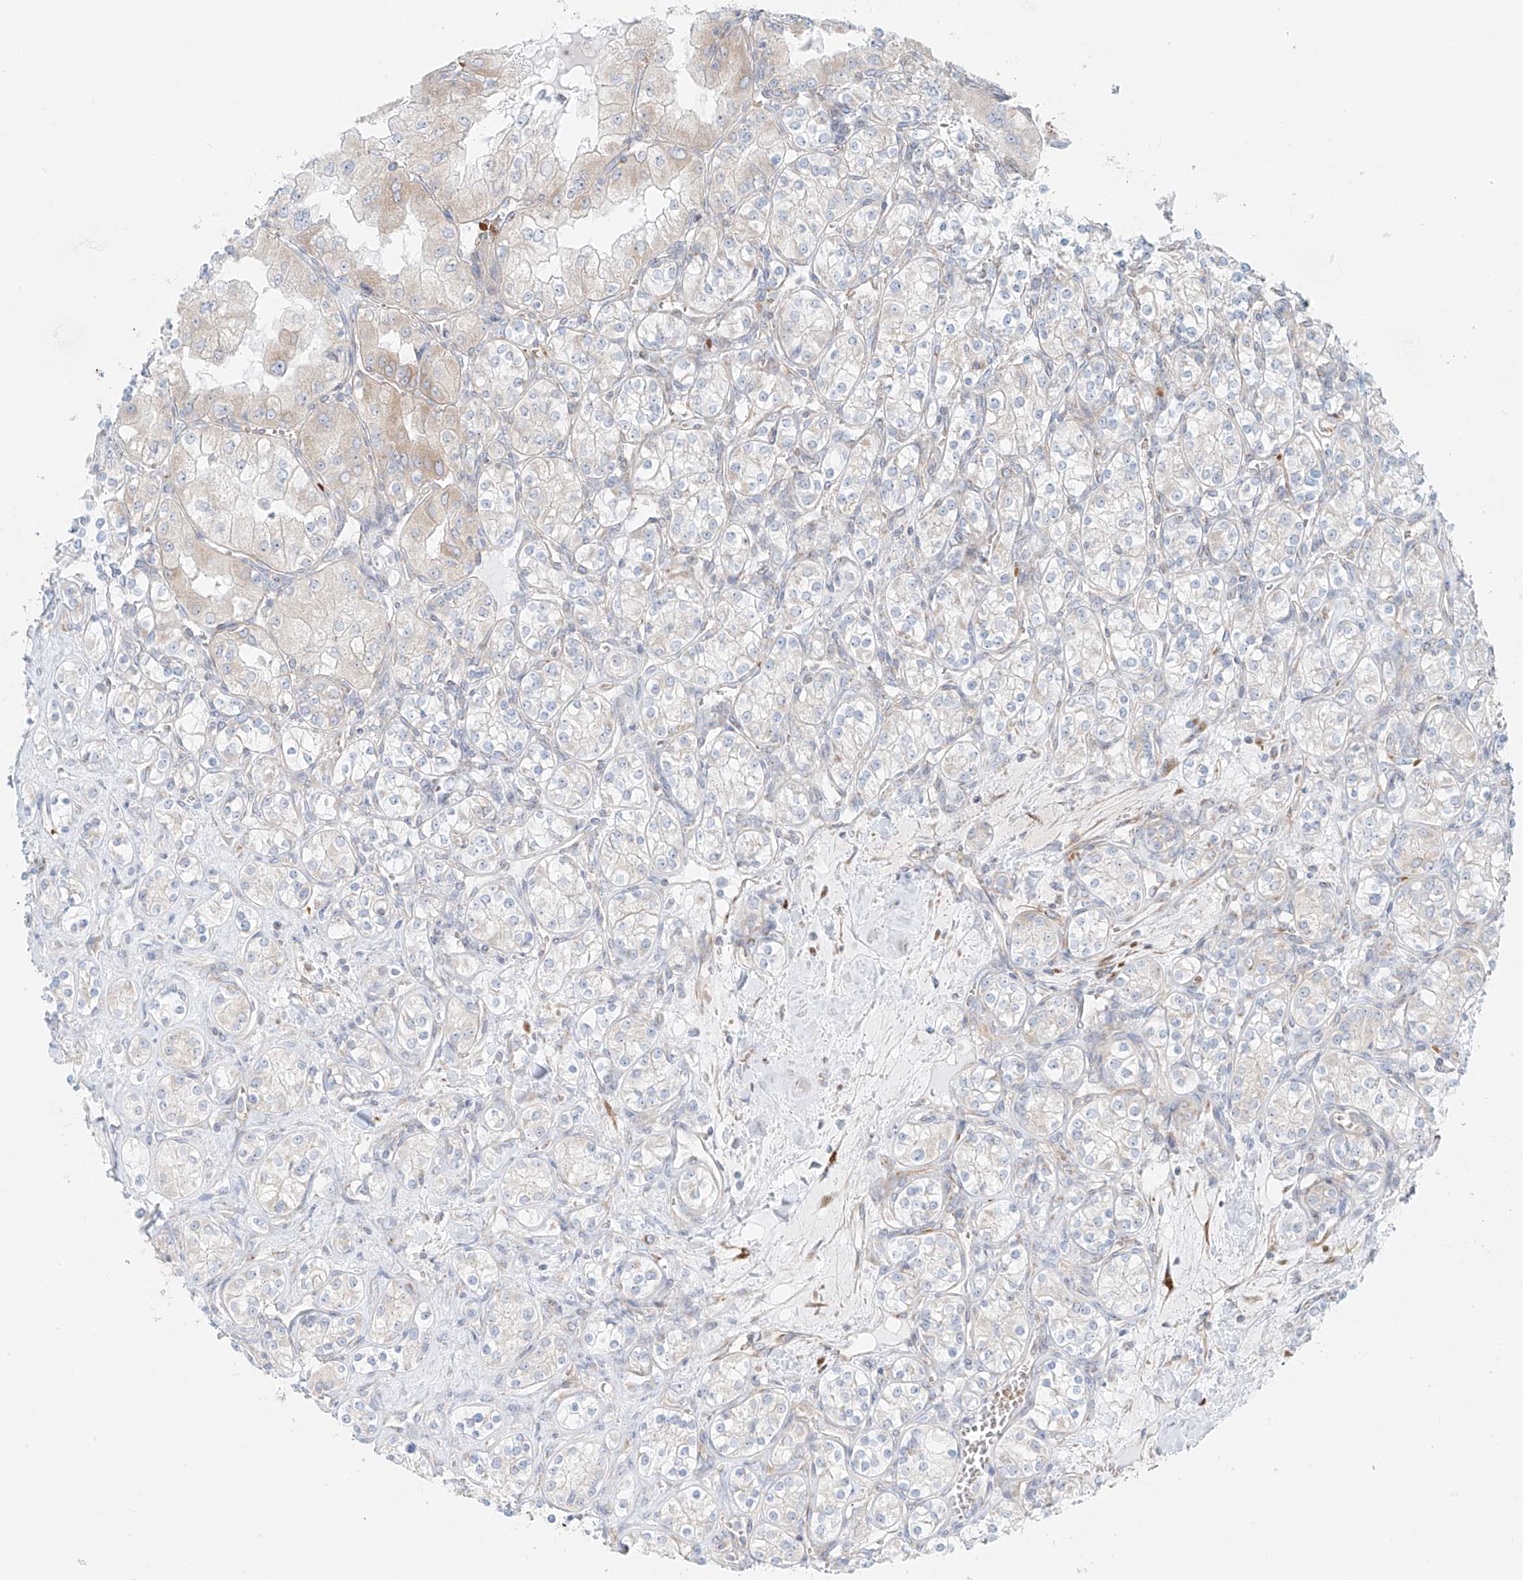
{"staining": {"intensity": "negative", "quantity": "none", "location": "none"}, "tissue": "renal cancer", "cell_type": "Tumor cells", "image_type": "cancer", "snomed": [{"axis": "morphology", "description": "Adenocarcinoma, NOS"}, {"axis": "topography", "description": "Kidney"}], "caption": "Histopathology image shows no protein staining in tumor cells of renal cancer (adenocarcinoma) tissue.", "gene": "EIPR1", "patient": {"sex": "male", "age": 77}}